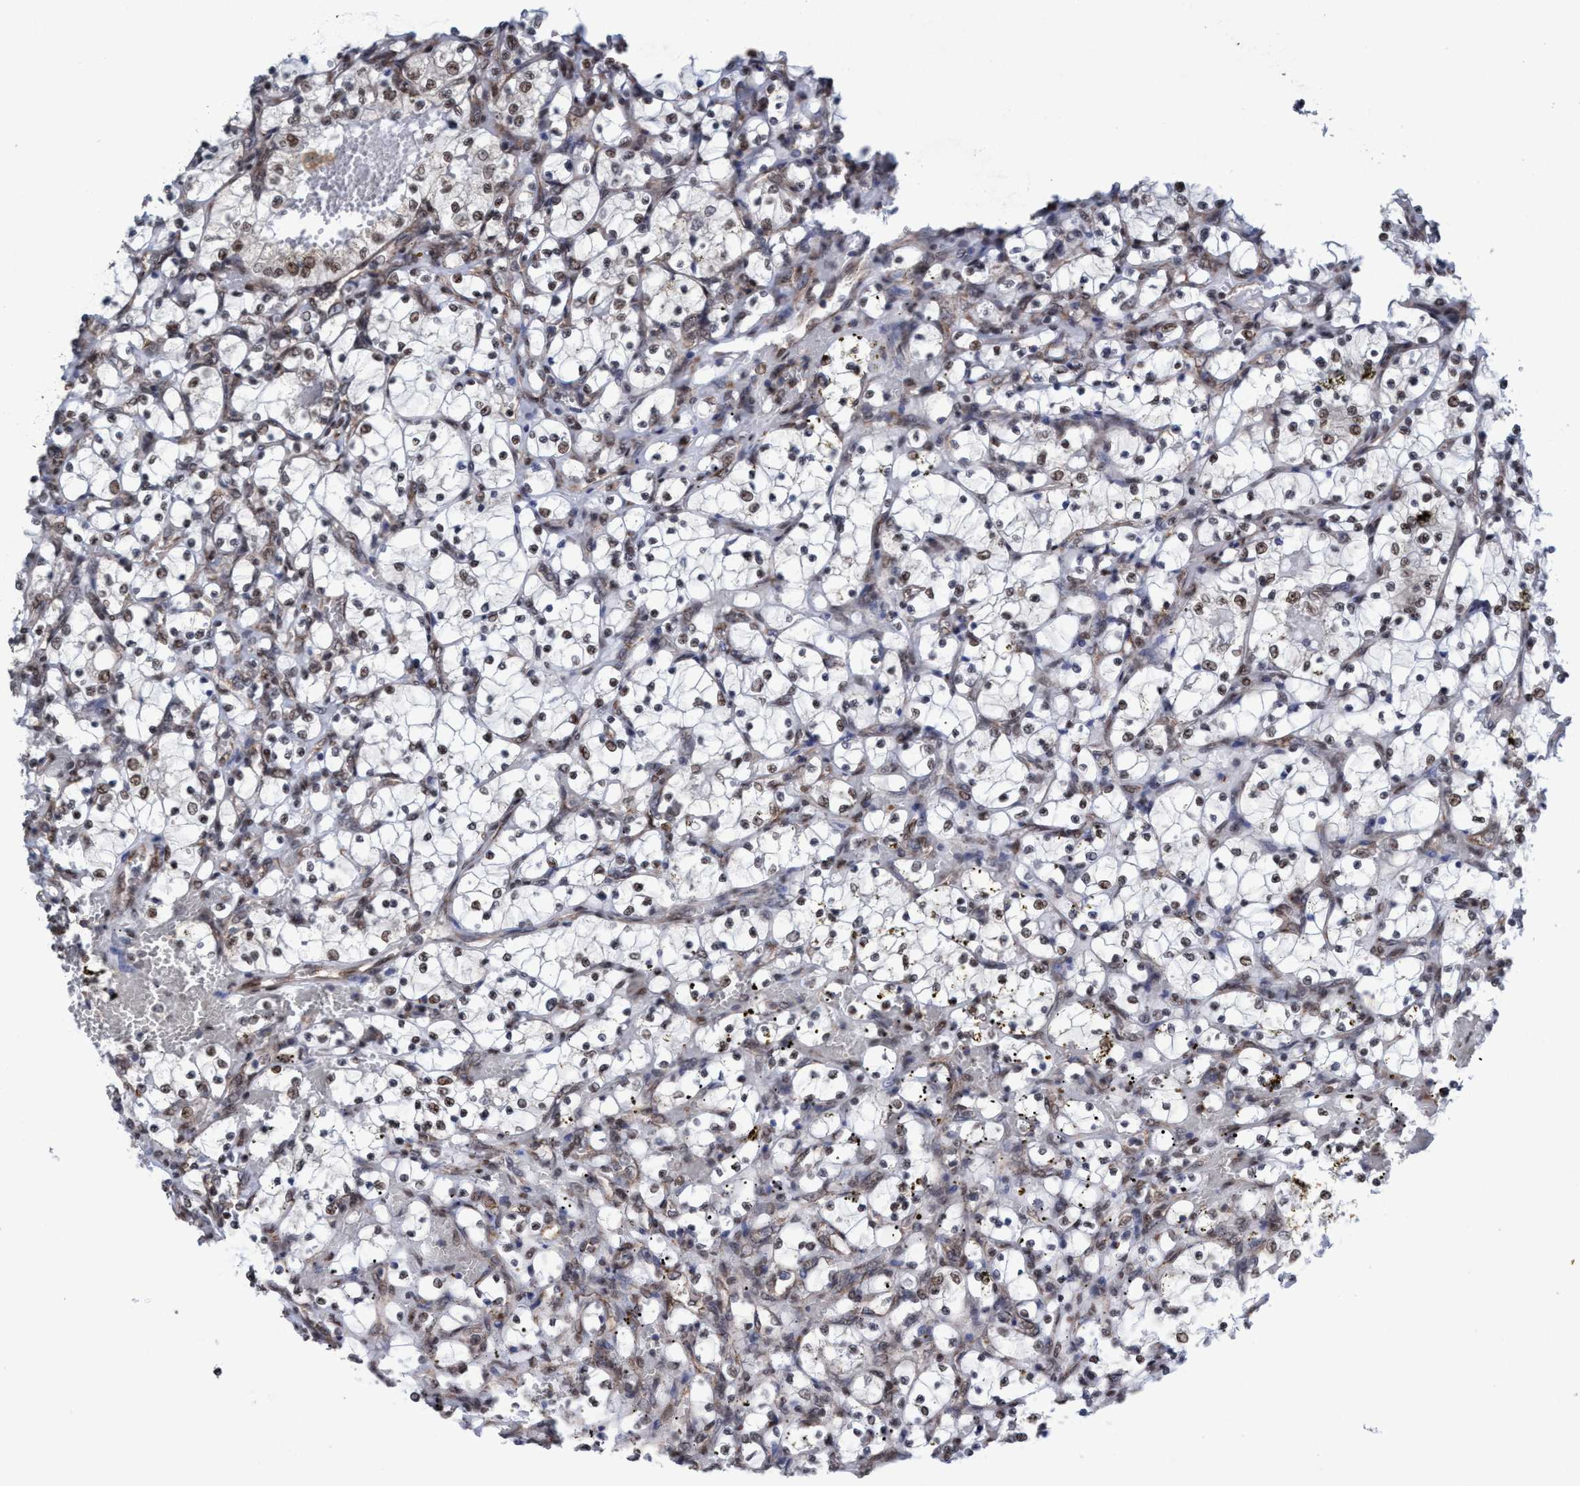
{"staining": {"intensity": "moderate", "quantity": ">75%", "location": "nuclear"}, "tissue": "renal cancer", "cell_type": "Tumor cells", "image_type": "cancer", "snomed": [{"axis": "morphology", "description": "Adenocarcinoma, NOS"}, {"axis": "topography", "description": "Kidney"}], "caption": "Adenocarcinoma (renal) was stained to show a protein in brown. There is medium levels of moderate nuclear expression in approximately >75% of tumor cells.", "gene": "METAP2", "patient": {"sex": "female", "age": 69}}